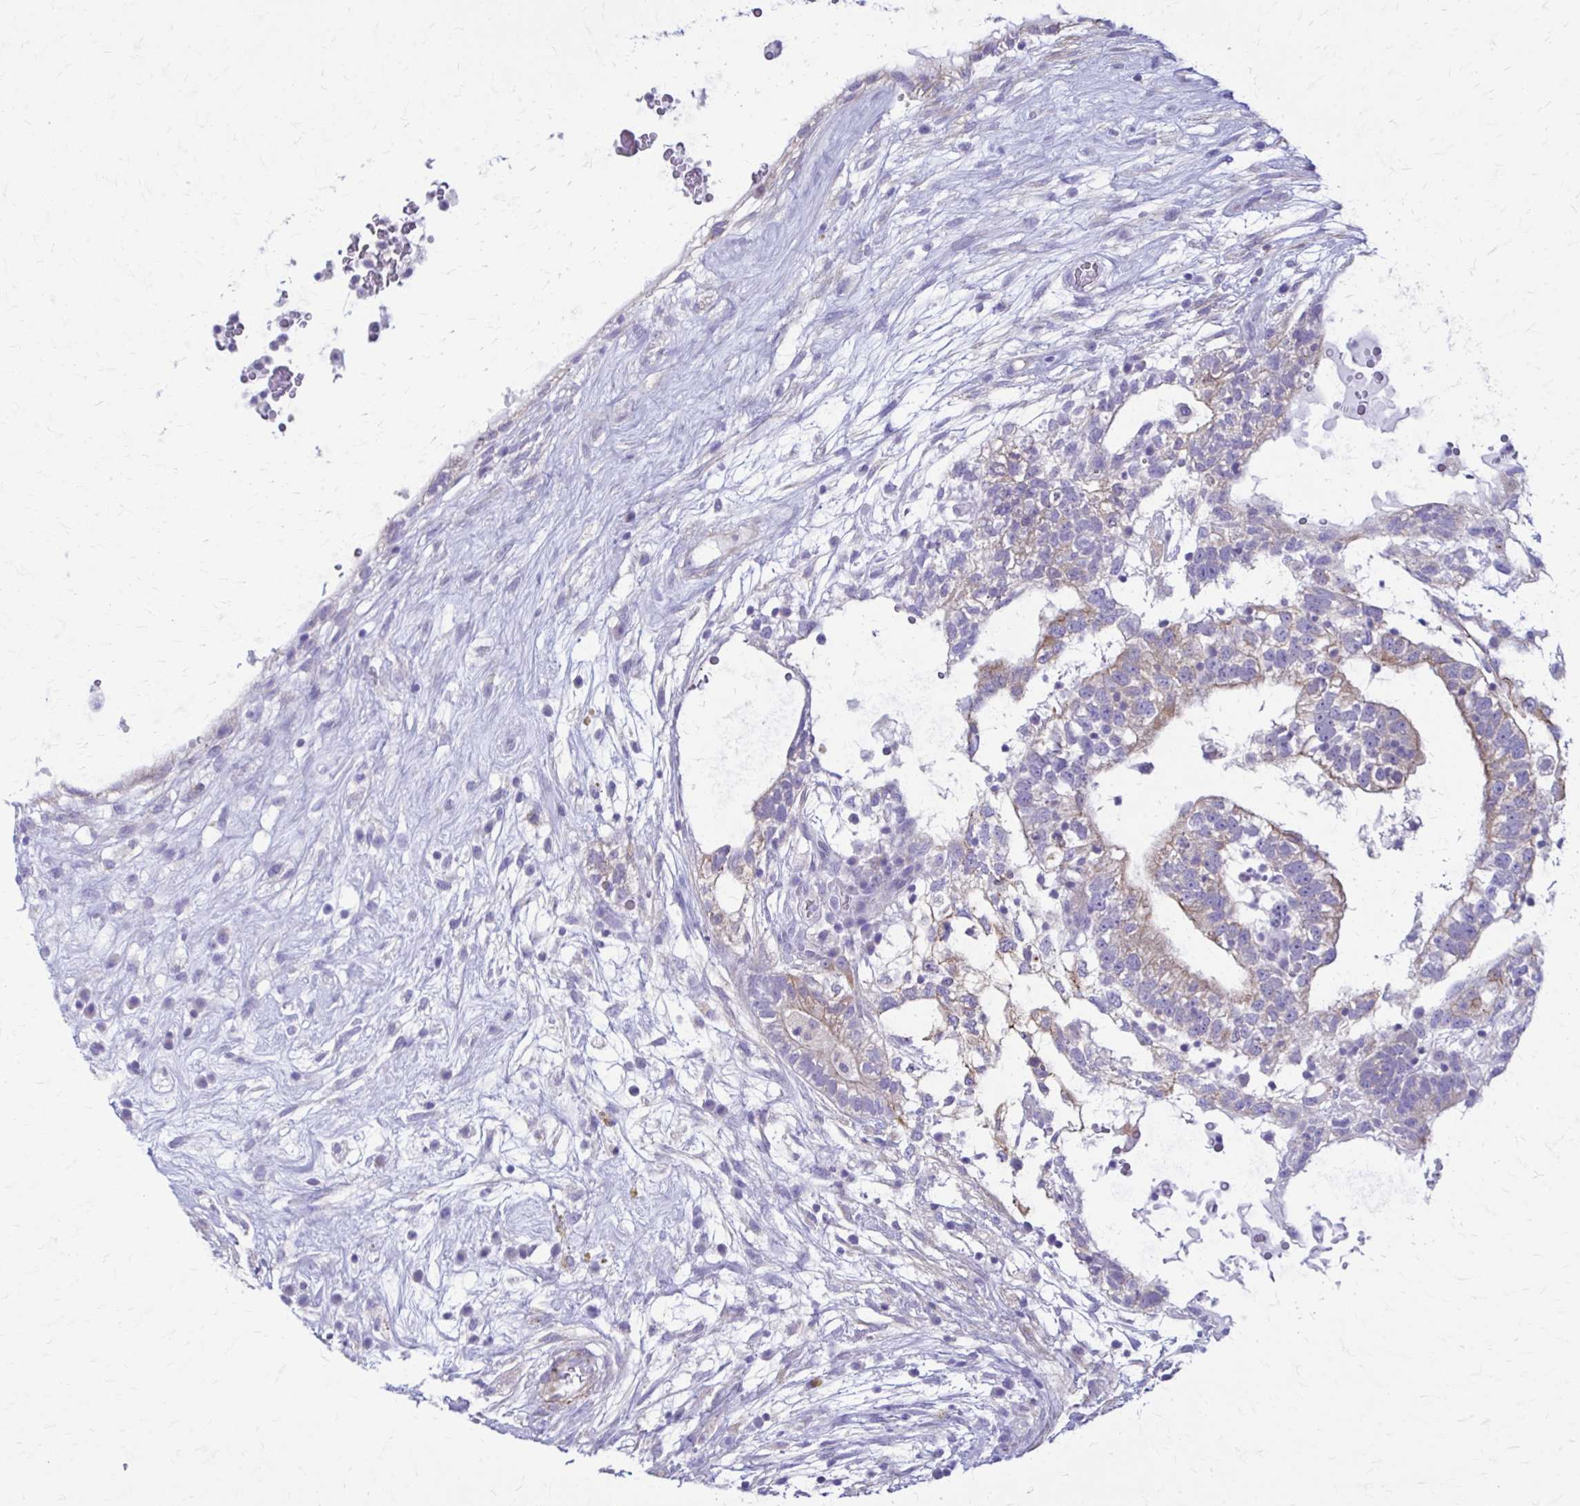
{"staining": {"intensity": "weak", "quantity": "25%-75%", "location": "cytoplasmic/membranous"}, "tissue": "testis cancer", "cell_type": "Tumor cells", "image_type": "cancer", "snomed": [{"axis": "morphology", "description": "Carcinoma, Embryonal, NOS"}, {"axis": "topography", "description": "Testis"}], "caption": "Brown immunohistochemical staining in human testis embryonal carcinoma exhibits weak cytoplasmic/membranous positivity in approximately 25%-75% of tumor cells.", "gene": "DSP", "patient": {"sex": "male", "age": 32}}